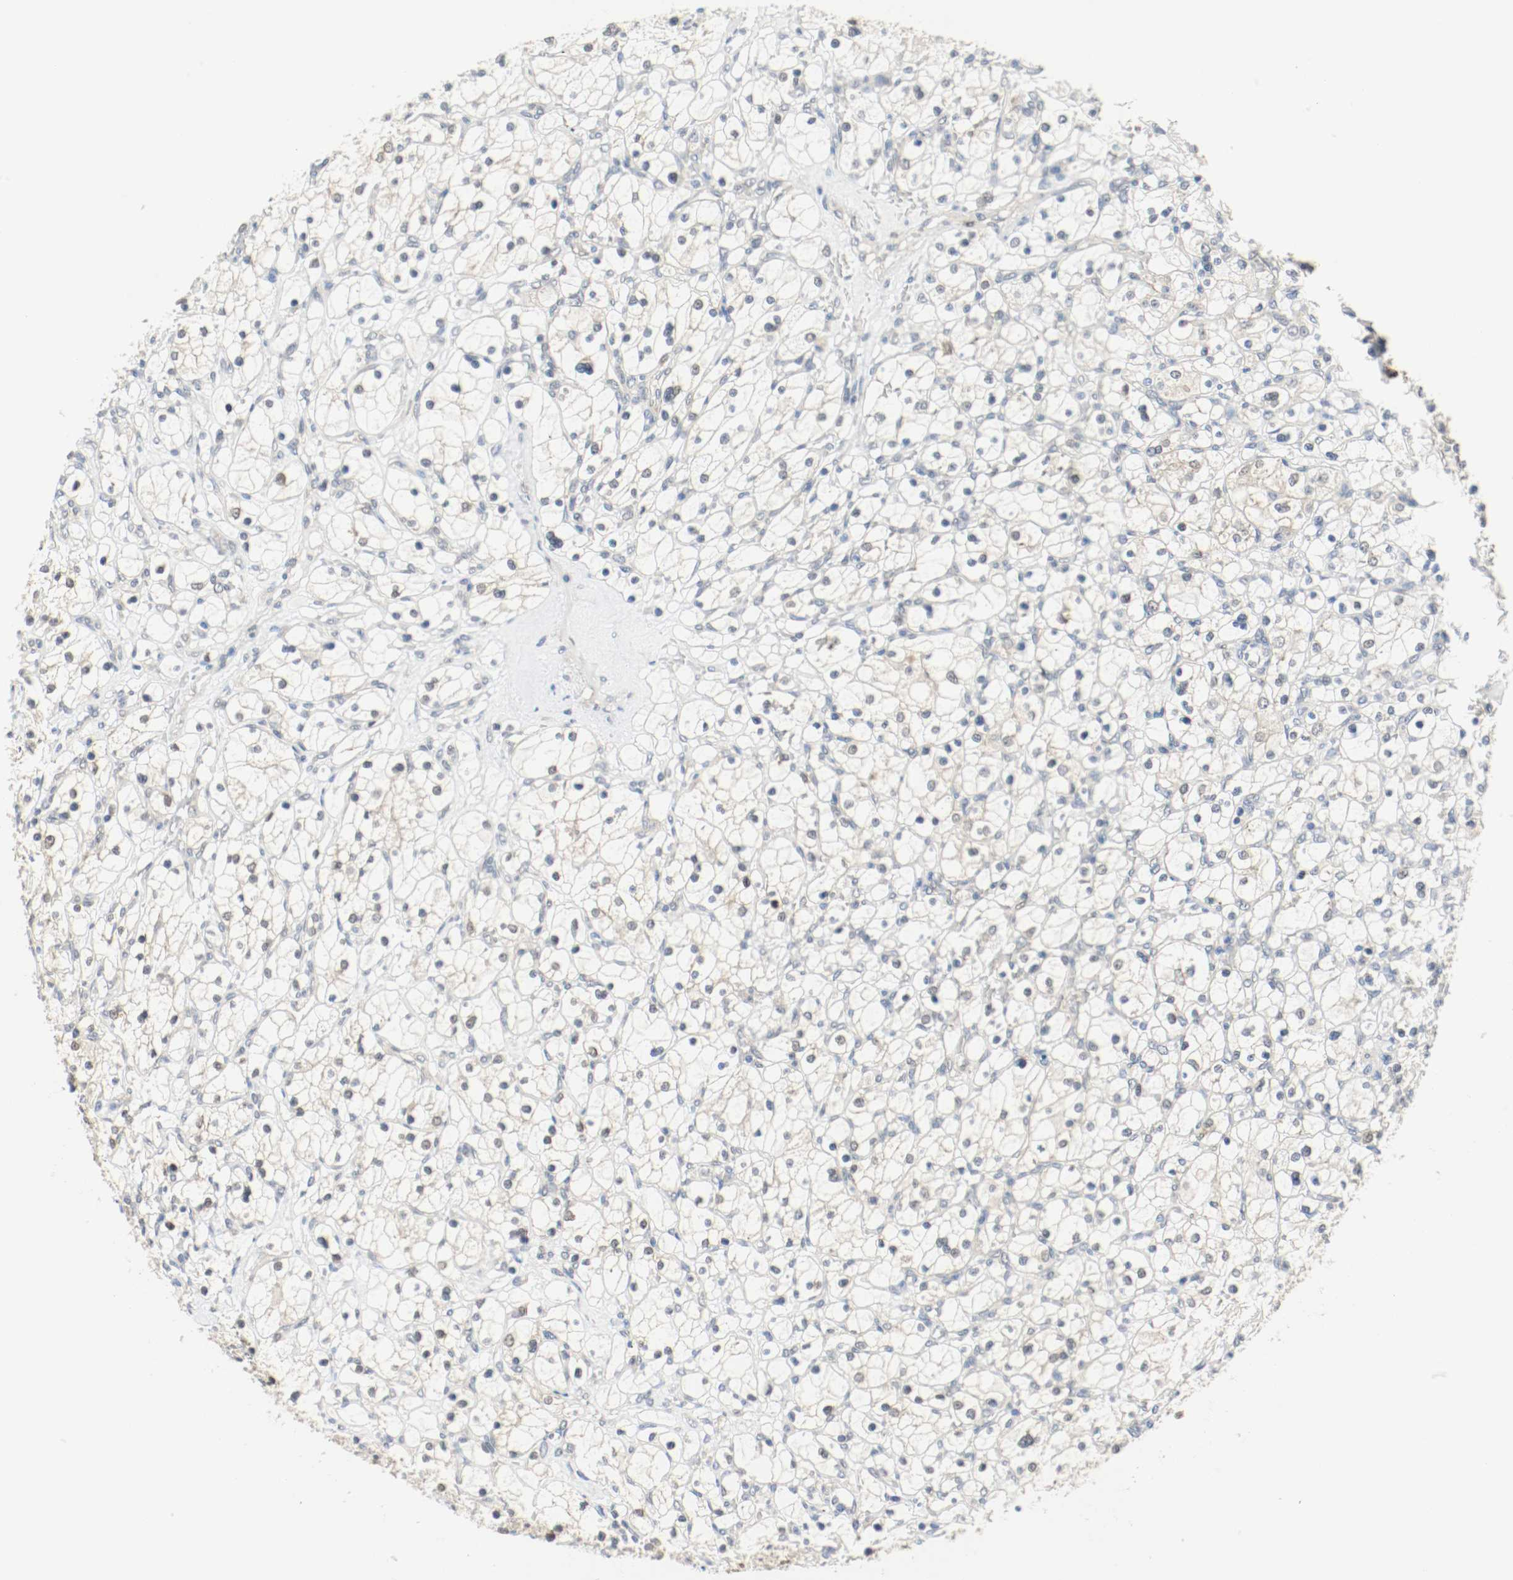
{"staining": {"intensity": "negative", "quantity": "none", "location": "none"}, "tissue": "renal cancer", "cell_type": "Tumor cells", "image_type": "cancer", "snomed": [{"axis": "morphology", "description": "Adenocarcinoma, NOS"}, {"axis": "topography", "description": "Kidney"}], "caption": "The immunohistochemistry histopathology image has no significant positivity in tumor cells of adenocarcinoma (renal) tissue.", "gene": "PPME1", "patient": {"sex": "female", "age": 83}}